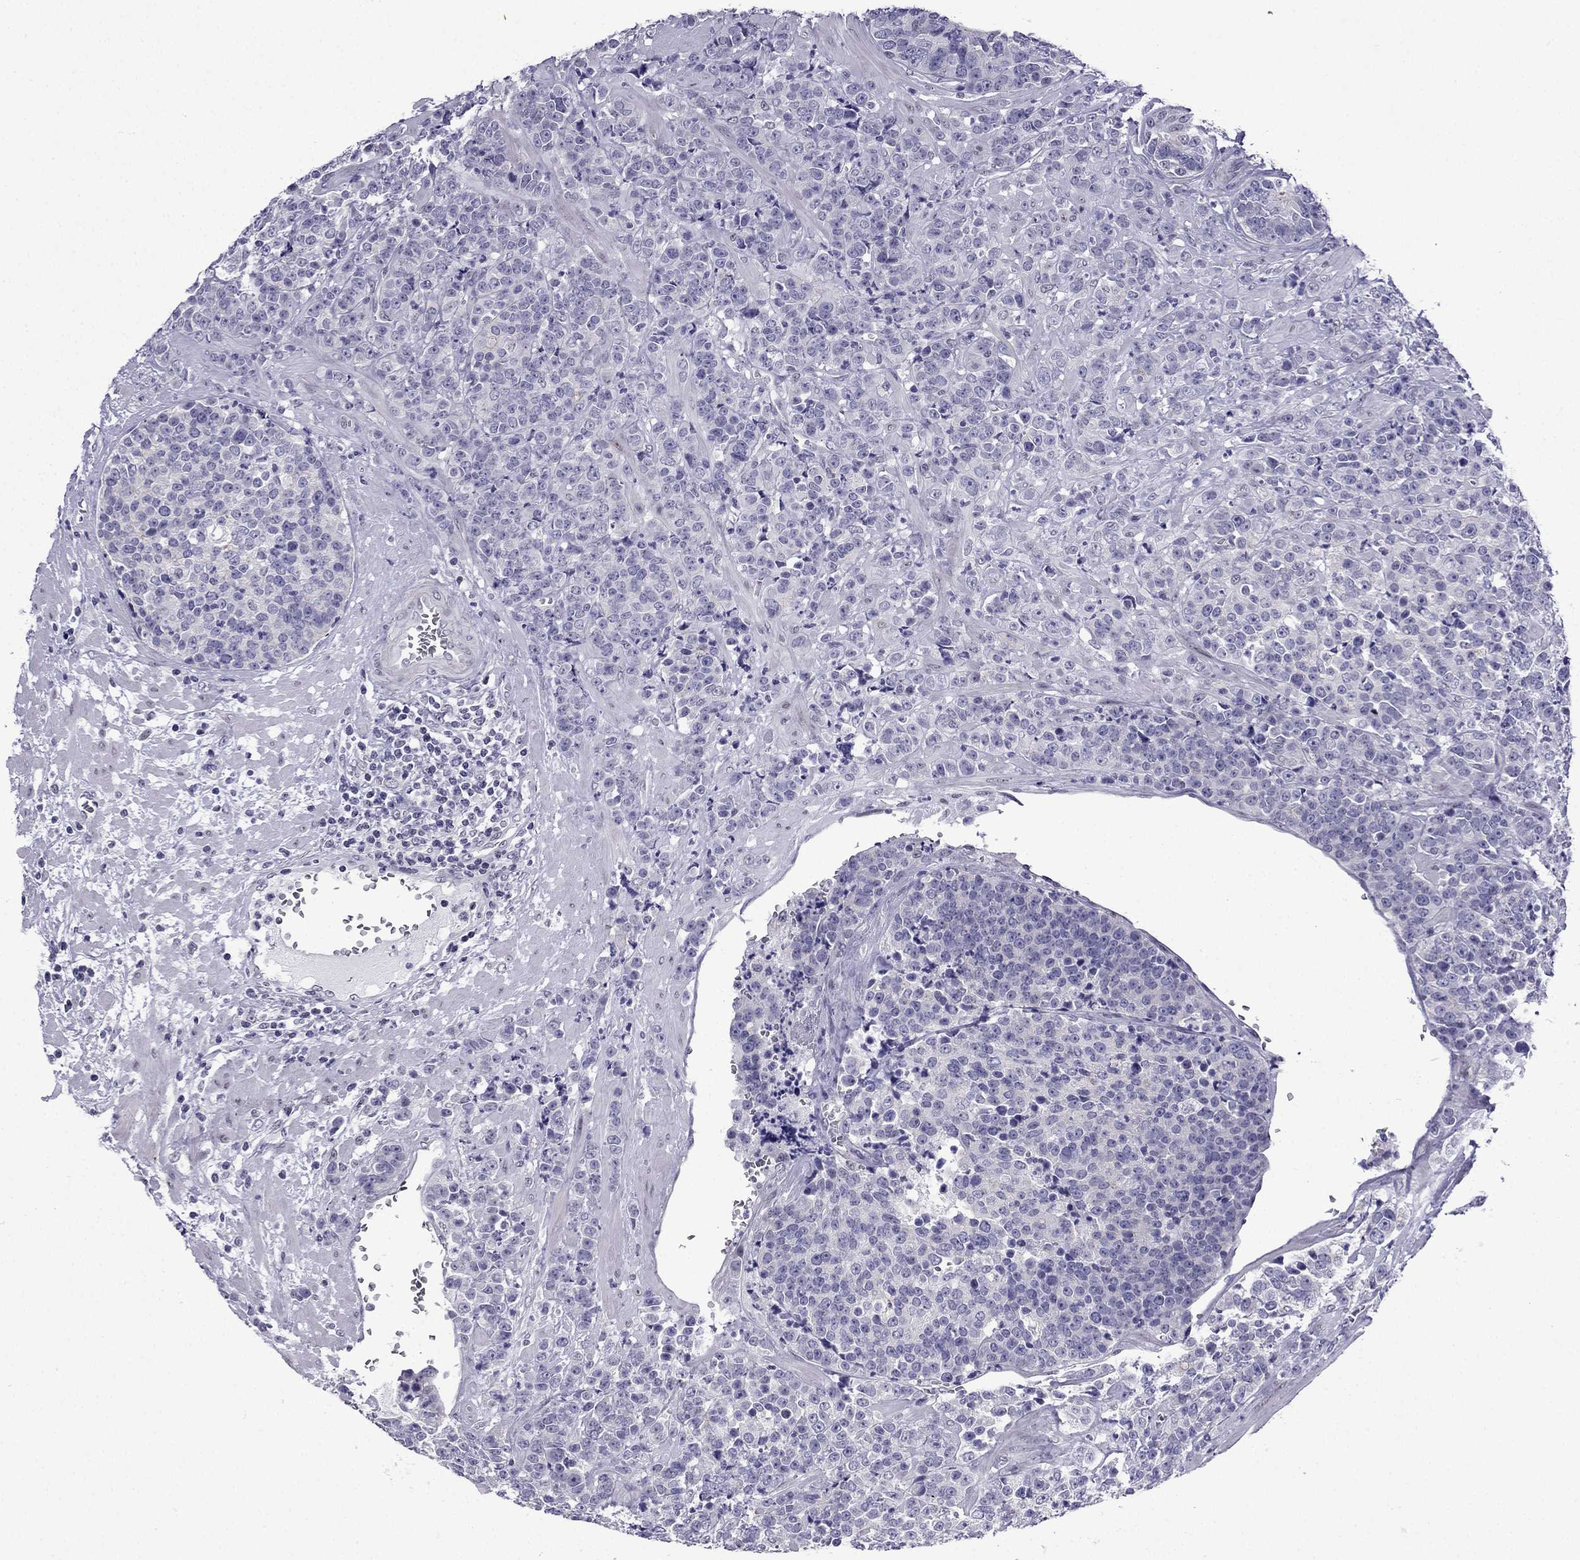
{"staining": {"intensity": "negative", "quantity": "none", "location": "none"}, "tissue": "prostate cancer", "cell_type": "Tumor cells", "image_type": "cancer", "snomed": [{"axis": "morphology", "description": "Adenocarcinoma, NOS"}, {"axis": "topography", "description": "Prostate"}], "caption": "The photomicrograph demonstrates no staining of tumor cells in prostate cancer.", "gene": "POM121L12", "patient": {"sex": "male", "age": 67}}